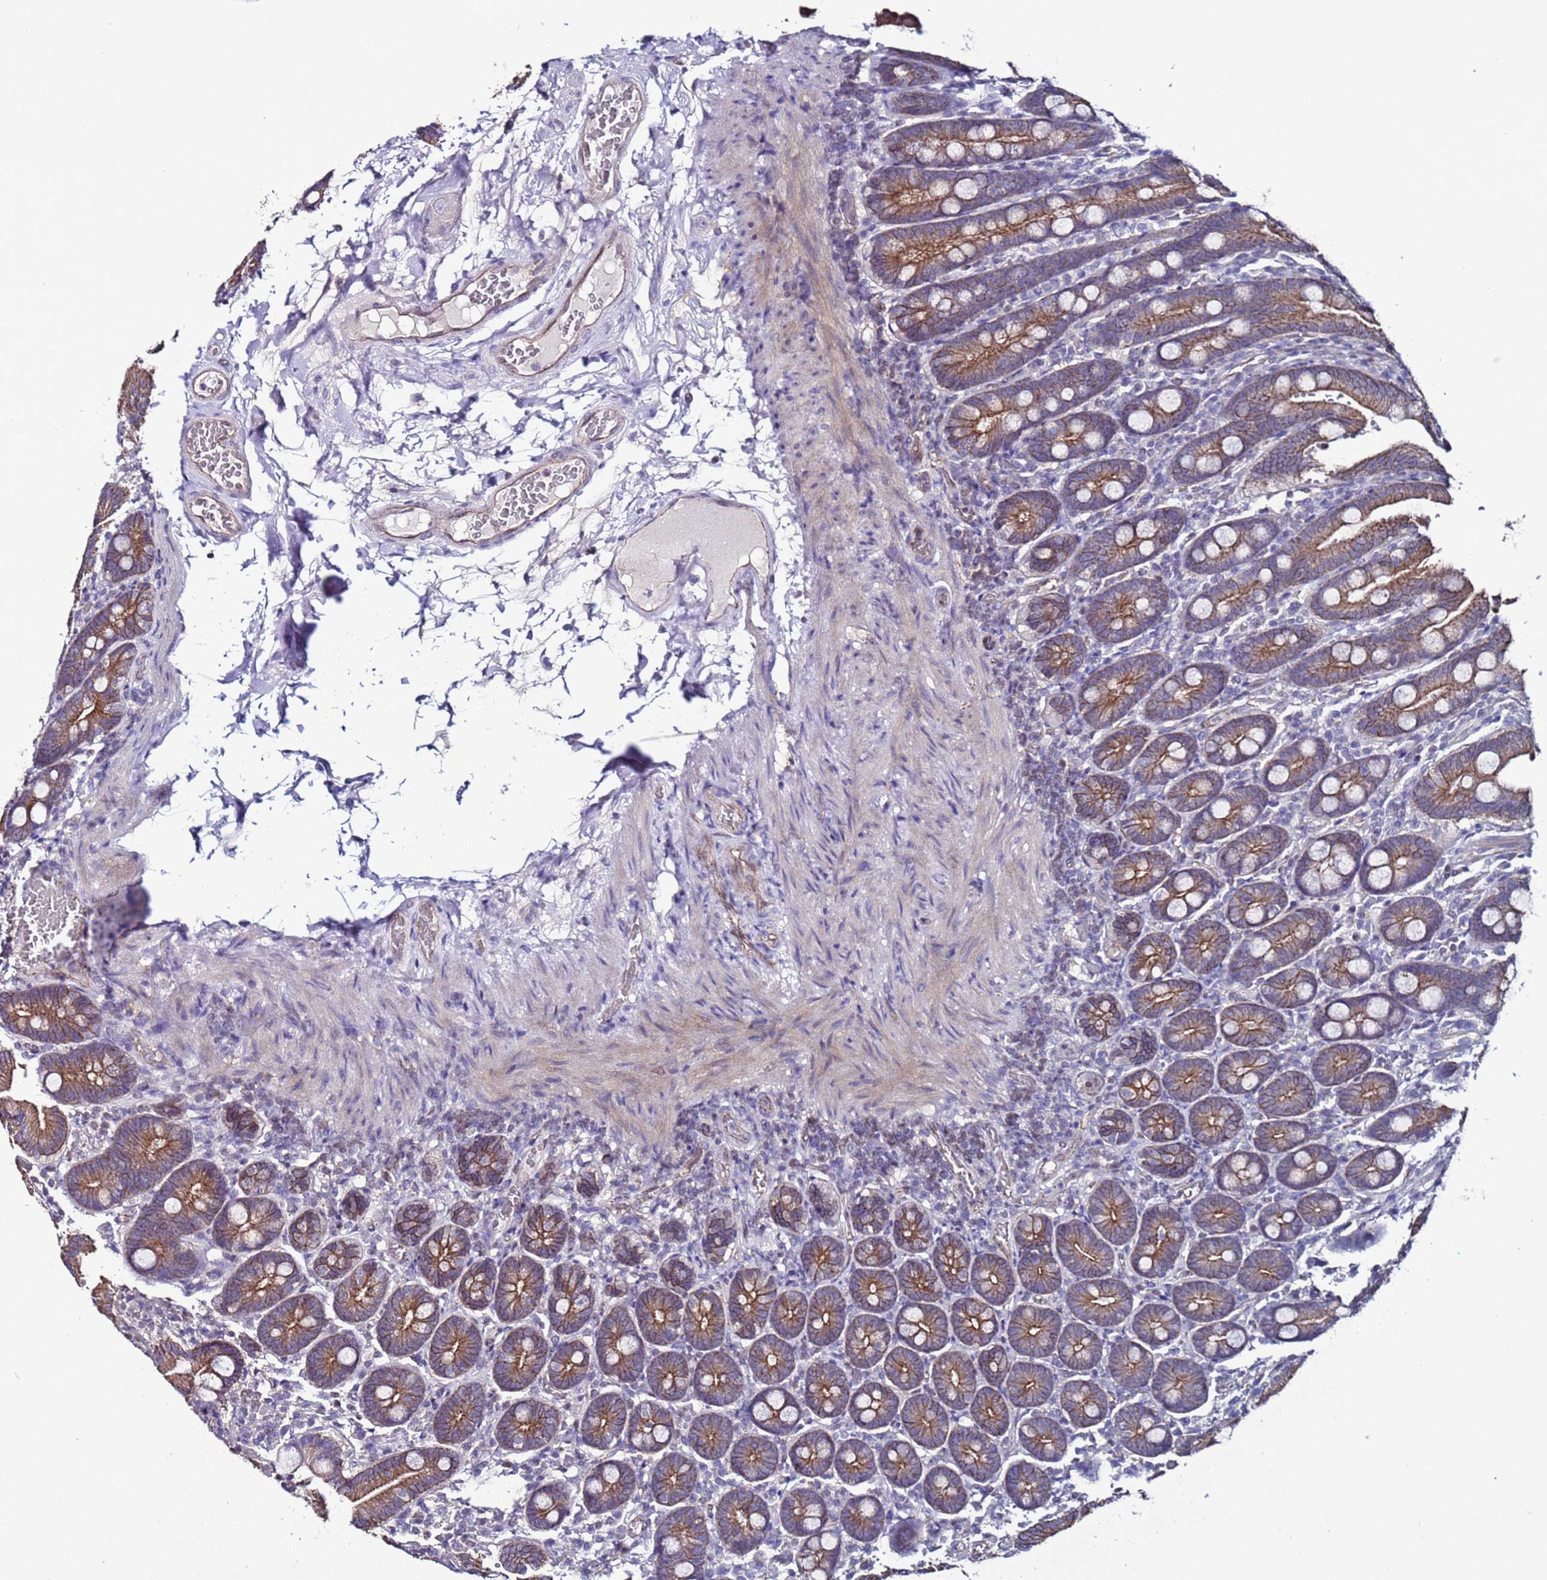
{"staining": {"intensity": "moderate", "quantity": ">75%", "location": "cytoplasmic/membranous"}, "tissue": "duodenum", "cell_type": "Glandular cells", "image_type": "normal", "snomed": [{"axis": "morphology", "description": "Normal tissue, NOS"}, {"axis": "topography", "description": "Duodenum"}], "caption": "Protein staining of unremarkable duodenum displays moderate cytoplasmic/membranous positivity in approximately >75% of glandular cells.", "gene": "TENM3", "patient": {"sex": "female", "age": 62}}